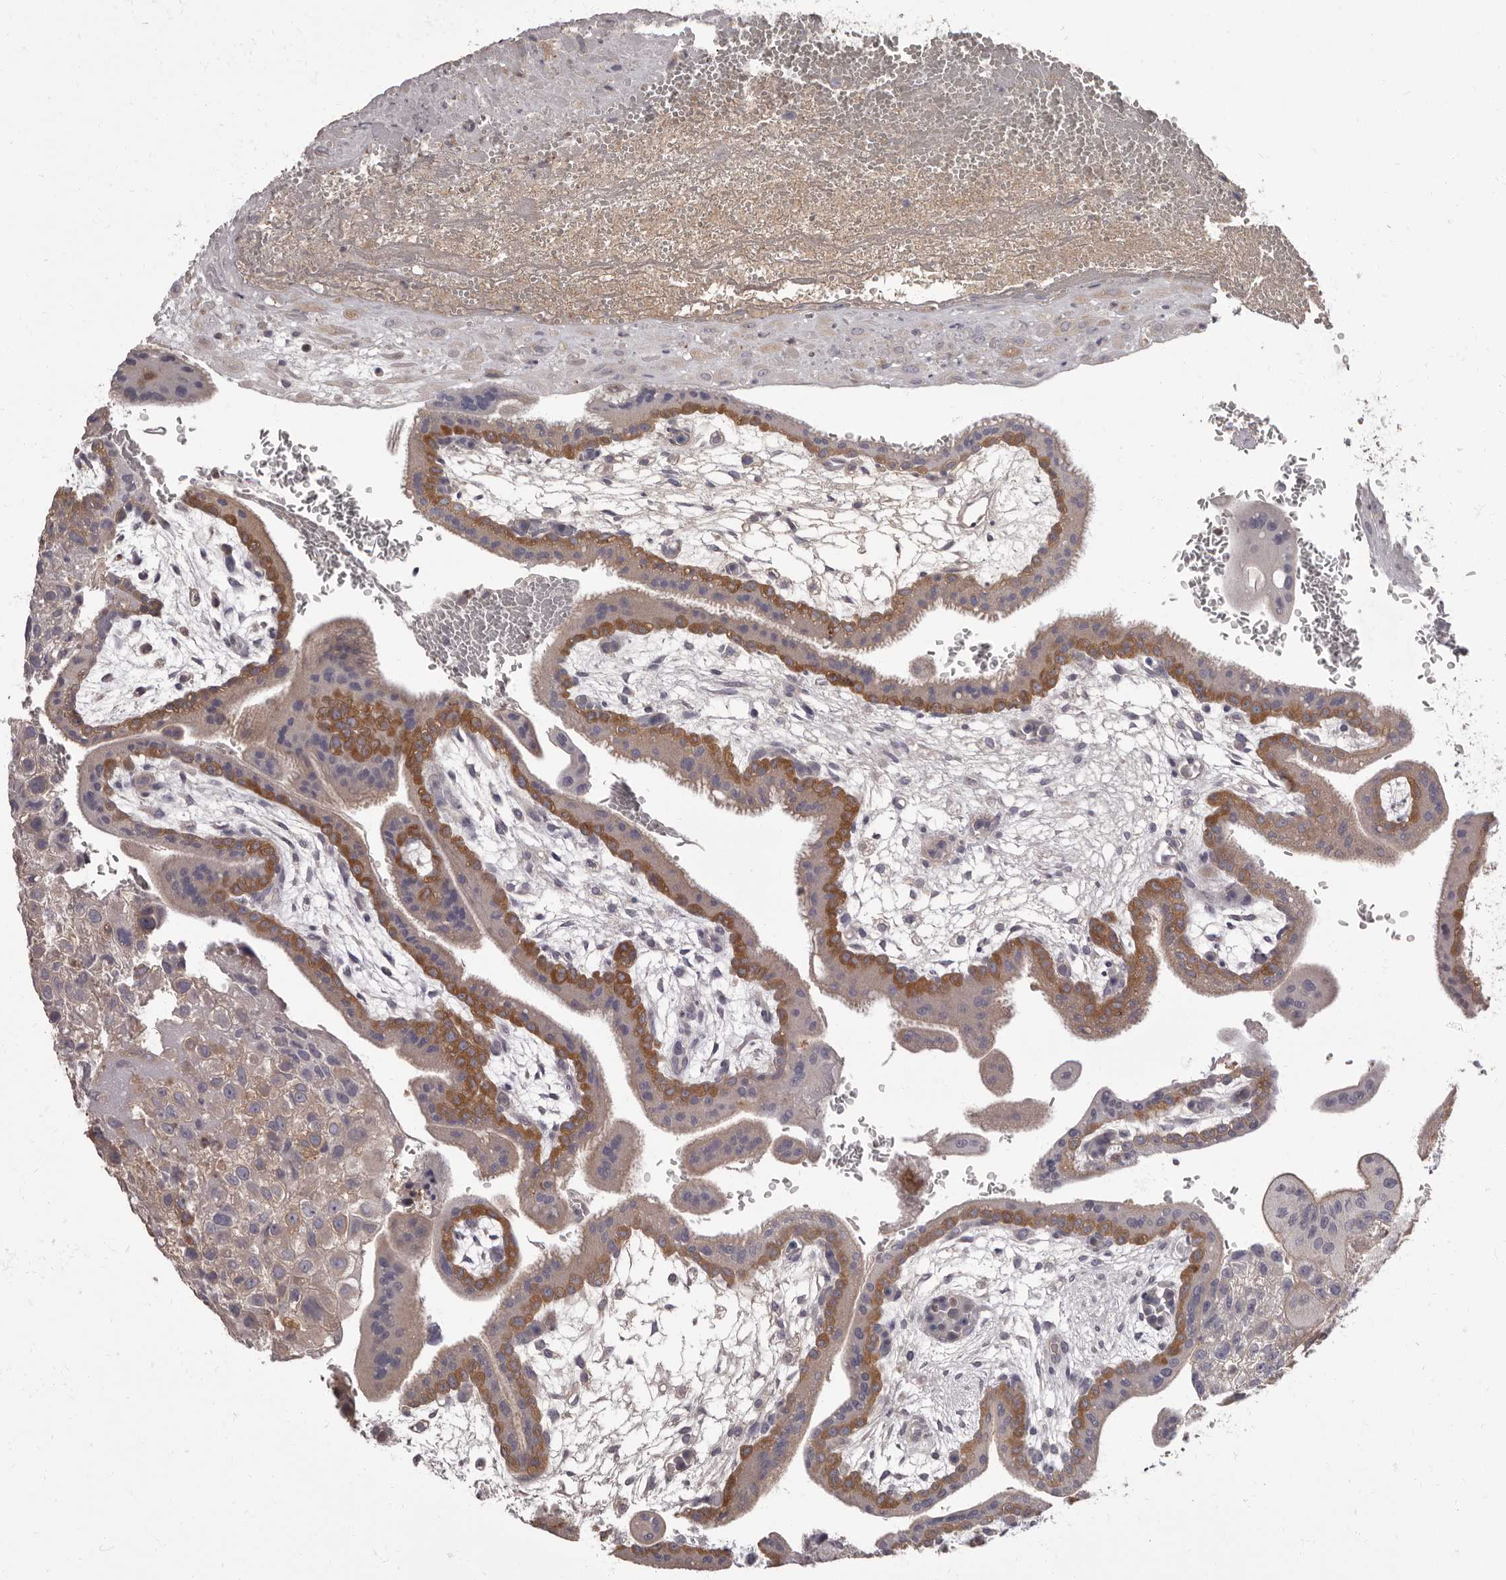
{"staining": {"intensity": "weak", "quantity": "25%-75%", "location": "cytoplasmic/membranous"}, "tissue": "placenta", "cell_type": "Decidual cells", "image_type": "normal", "snomed": [{"axis": "morphology", "description": "Normal tissue, NOS"}, {"axis": "topography", "description": "Placenta"}], "caption": "Immunohistochemistry (IHC) staining of unremarkable placenta, which displays low levels of weak cytoplasmic/membranous positivity in approximately 25%-75% of decidual cells indicating weak cytoplasmic/membranous protein expression. The staining was performed using DAB (brown) for protein detection and nuclei were counterstained in hematoxylin (blue).", "gene": "APEH", "patient": {"sex": "female", "age": 35}}